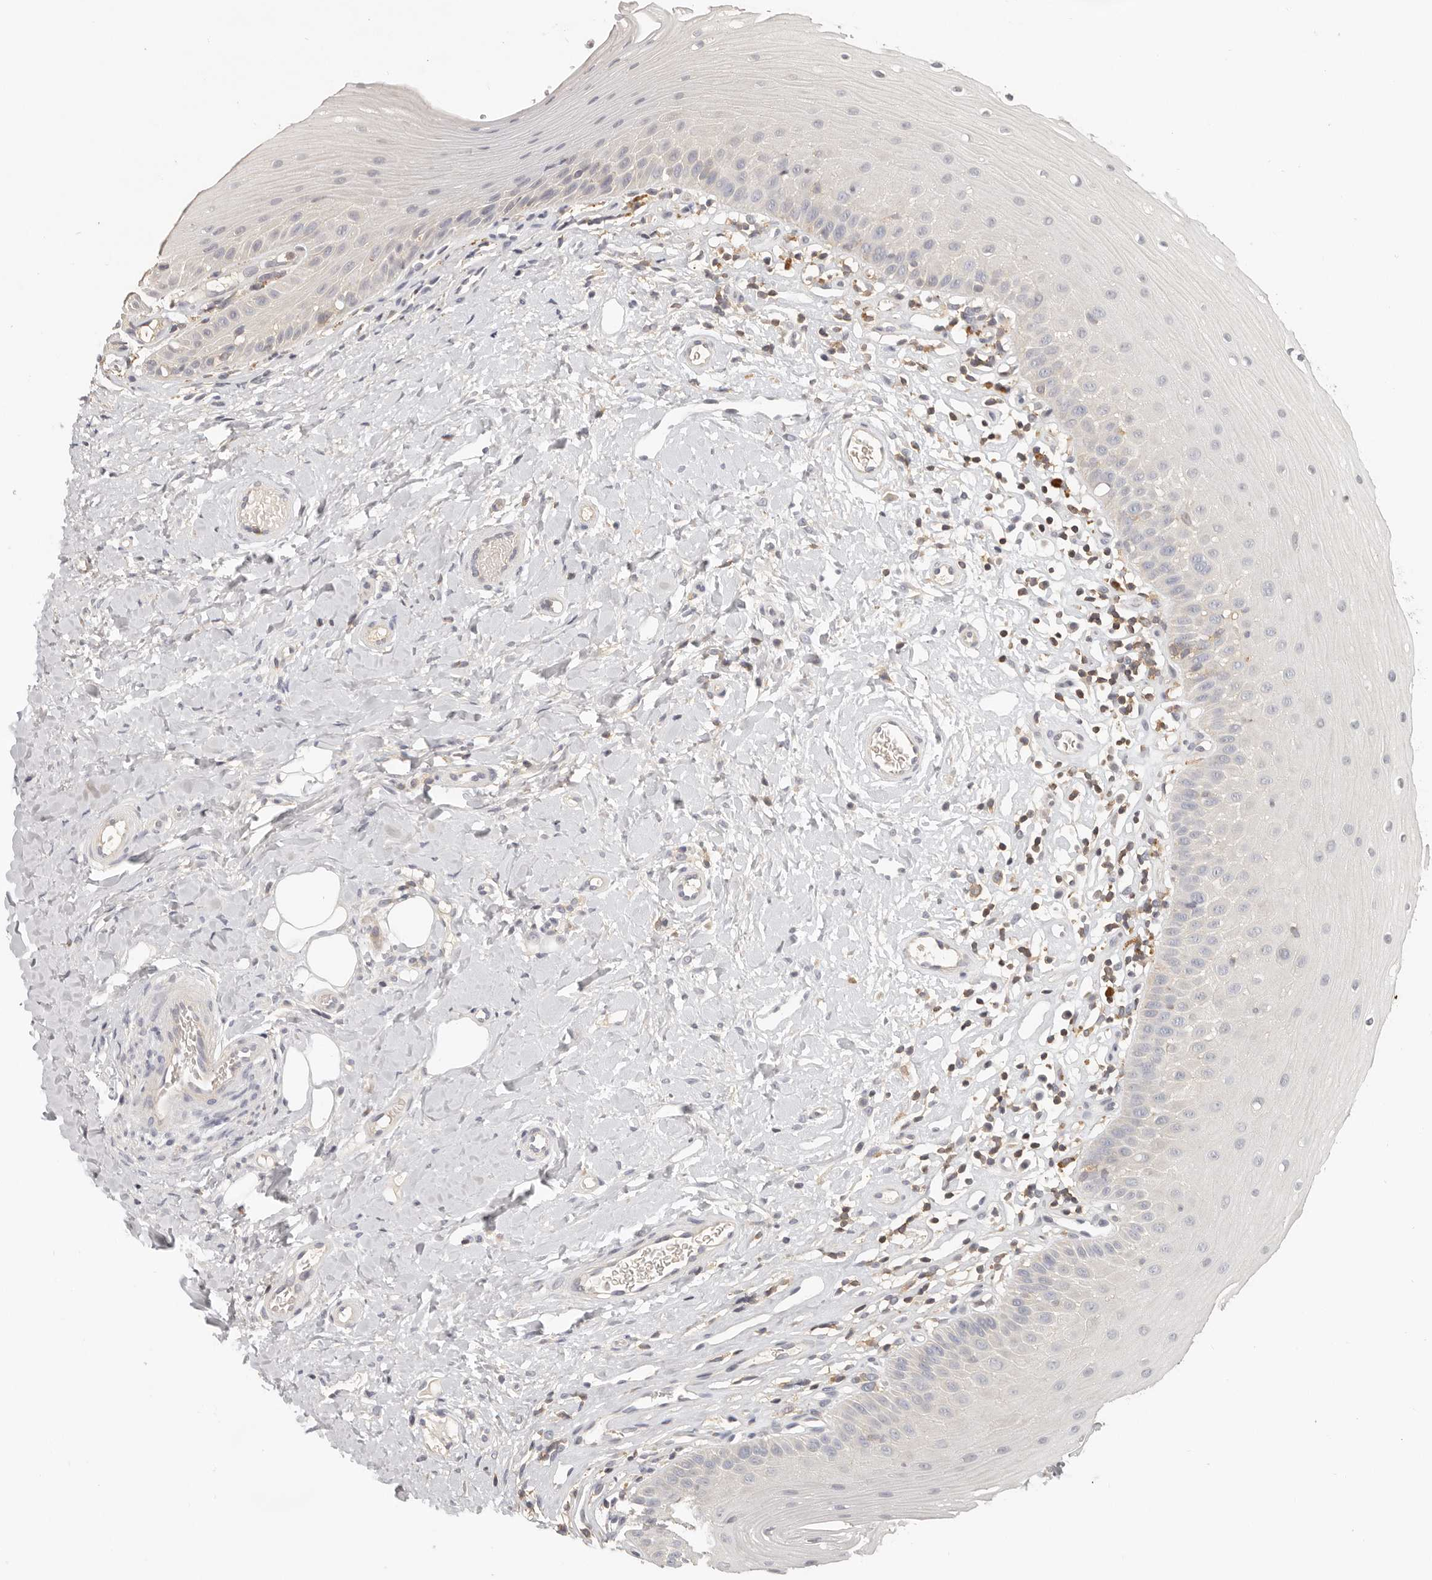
{"staining": {"intensity": "moderate", "quantity": "<25%", "location": "cytoplasmic/membranous"}, "tissue": "oral mucosa", "cell_type": "Squamous epithelial cells", "image_type": "normal", "snomed": [{"axis": "morphology", "description": "Normal tissue, NOS"}, {"axis": "topography", "description": "Oral tissue"}], "caption": "A low amount of moderate cytoplasmic/membranous staining is seen in approximately <25% of squamous epithelial cells in normal oral mucosa. Nuclei are stained in blue.", "gene": "CSK", "patient": {"sex": "female", "age": 56}}